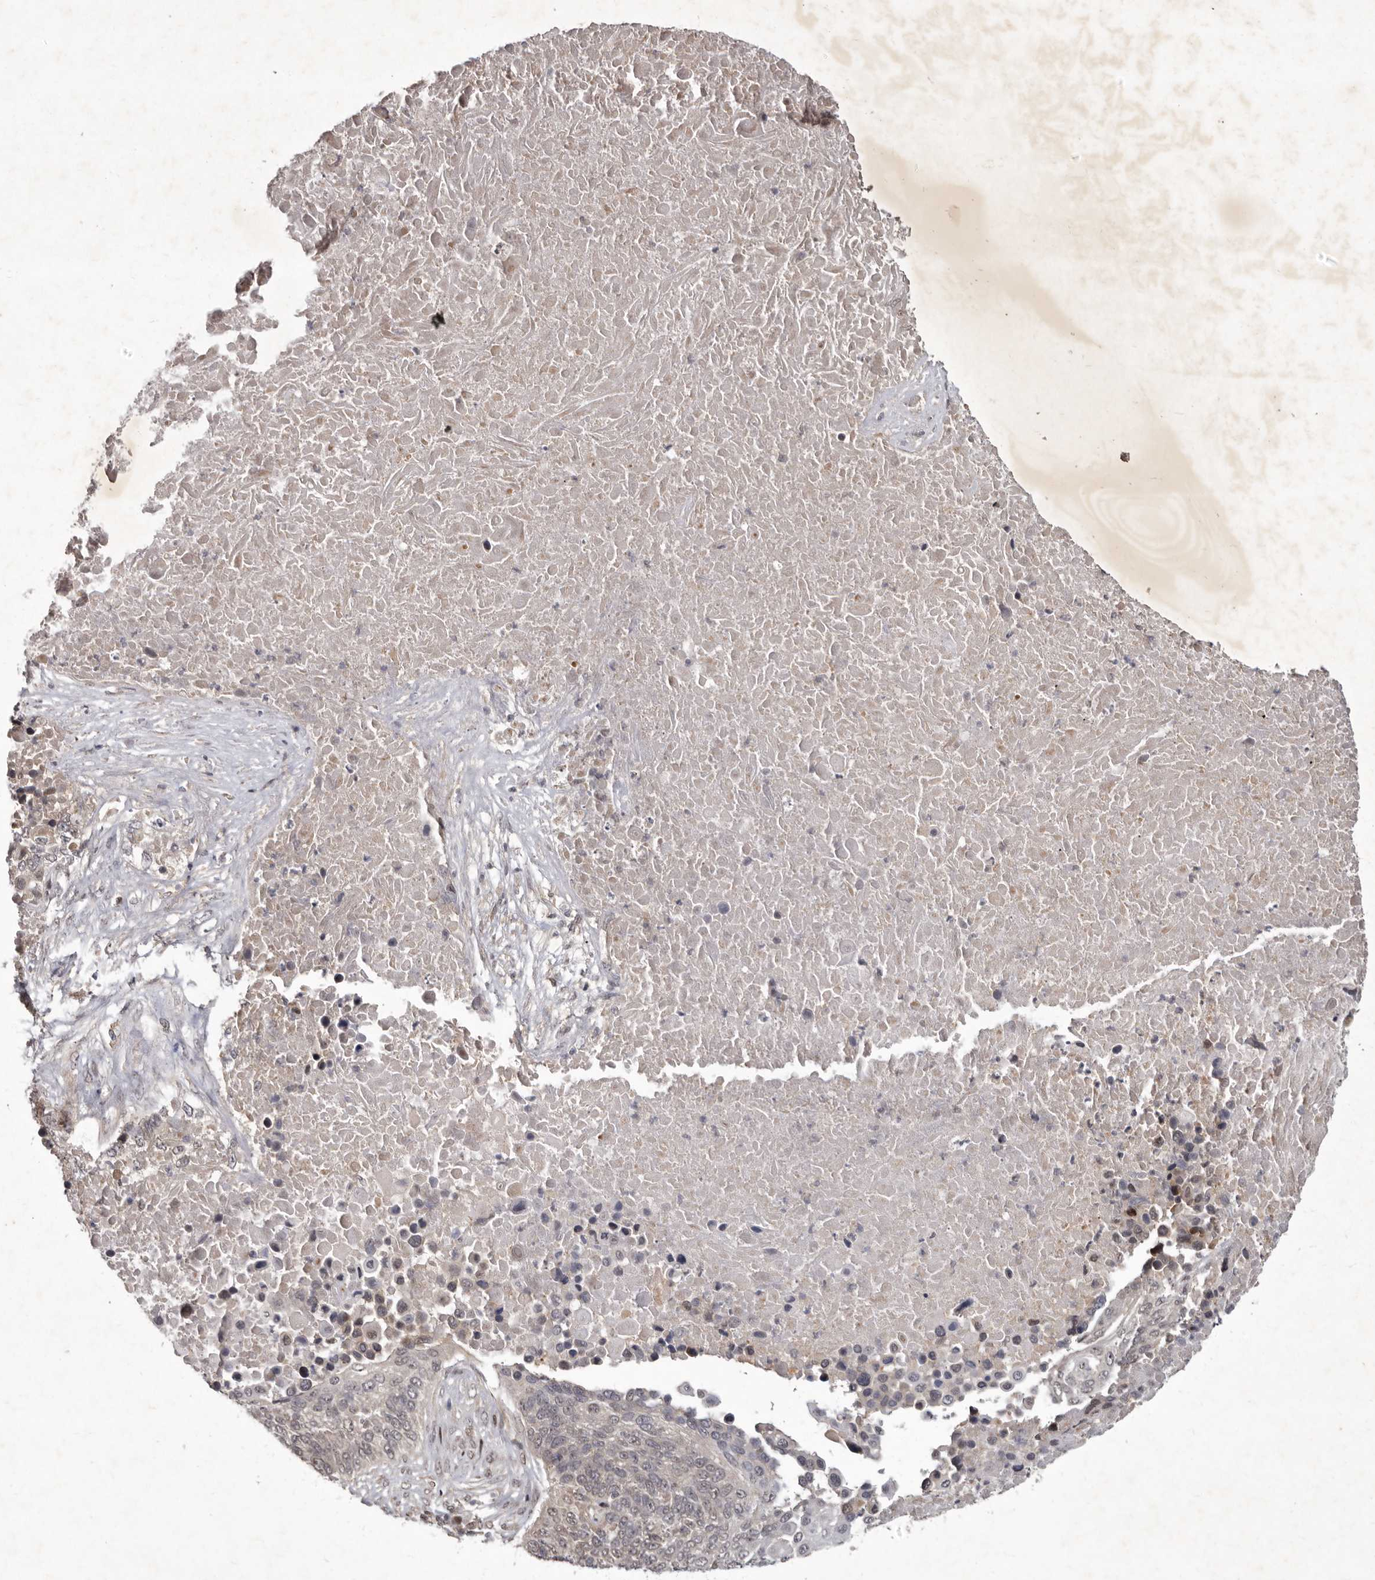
{"staining": {"intensity": "moderate", "quantity": "<25%", "location": "cytoplasmic/membranous,nuclear"}, "tissue": "lung cancer", "cell_type": "Tumor cells", "image_type": "cancer", "snomed": [{"axis": "morphology", "description": "Squamous cell carcinoma, NOS"}, {"axis": "topography", "description": "Lung"}], "caption": "Human lung cancer stained with a protein marker demonstrates moderate staining in tumor cells.", "gene": "ABL1", "patient": {"sex": "male", "age": 66}}